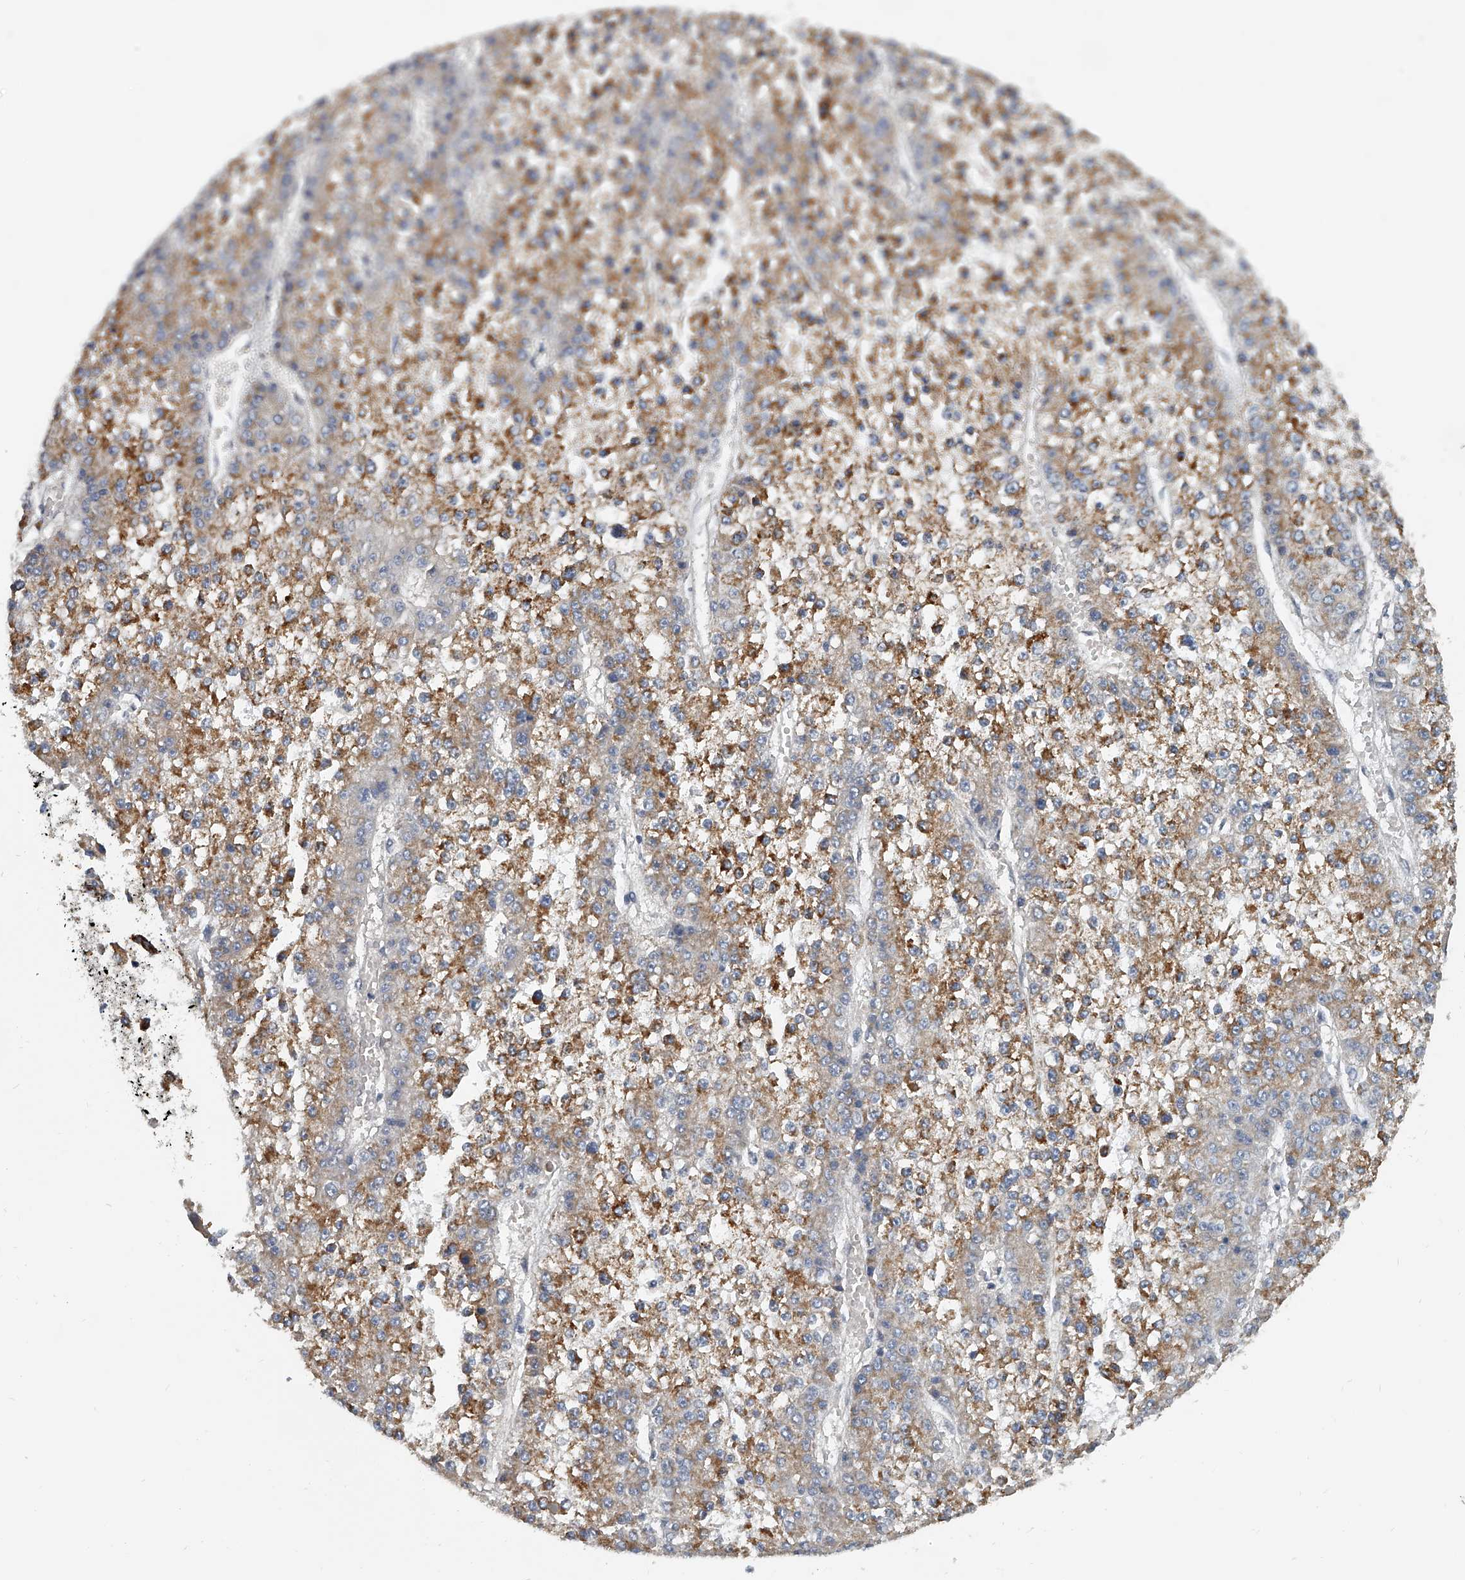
{"staining": {"intensity": "moderate", "quantity": ">75%", "location": "cytoplasmic/membranous"}, "tissue": "liver cancer", "cell_type": "Tumor cells", "image_type": "cancer", "snomed": [{"axis": "morphology", "description": "Carcinoma, Hepatocellular, NOS"}, {"axis": "topography", "description": "Liver"}], "caption": "Immunohistochemistry image of neoplastic tissue: liver cancer stained using IHC exhibits medium levels of moderate protein expression localized specifically in the cytoplasmic/membranous of tumor cells, appearing as a cytoplasmic/membranous brown color.", "gene": "KLHL7", "patient": {"sex": "female", "age": 73}}